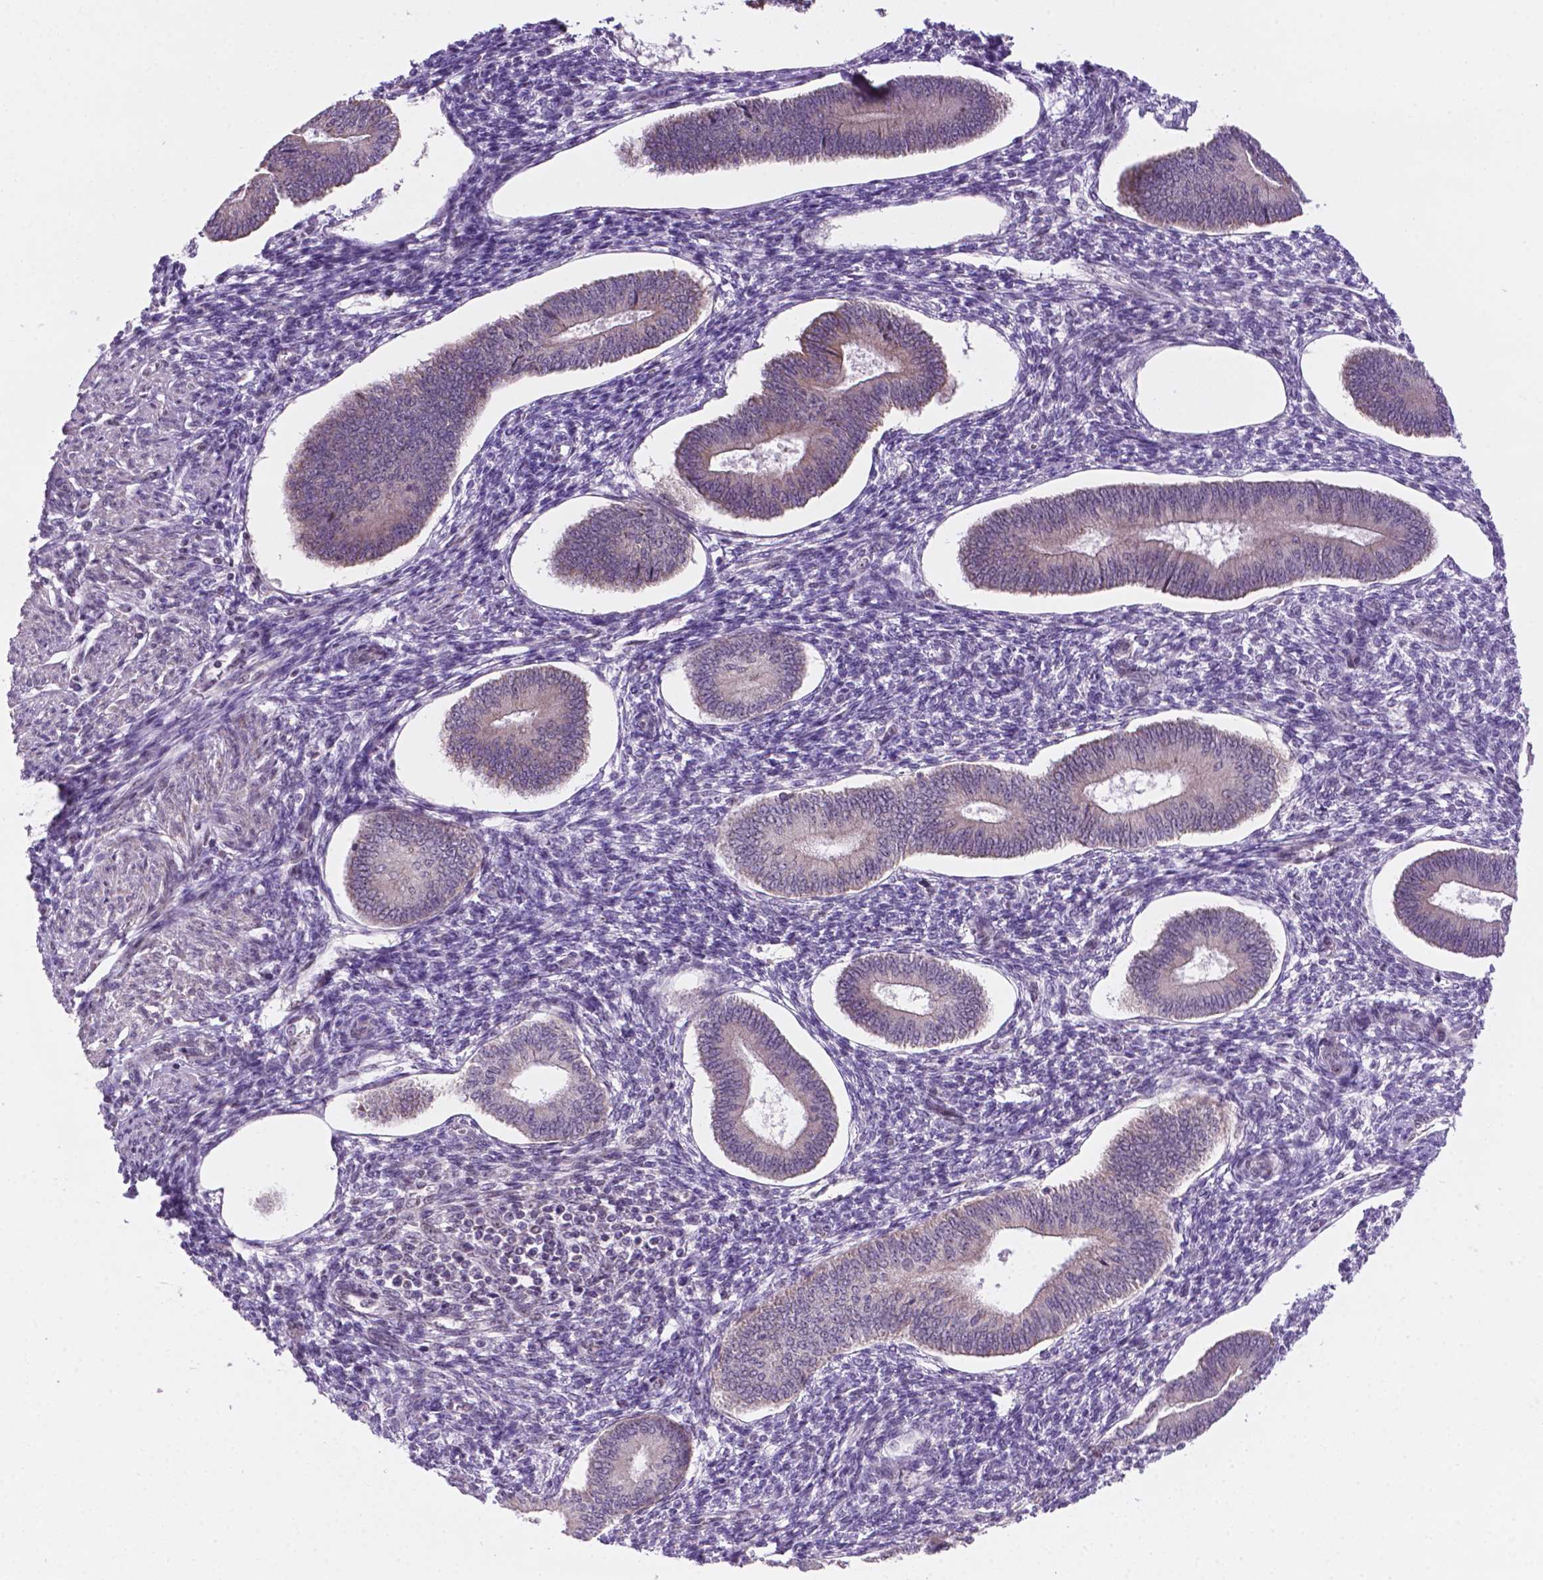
{"staining": {"intensity": "negative", "quantity": "none", "location": "none"}, "tissue": "endometrium", "cell_type": "Cells in endometrial stroma", "image_type": "normal", "snomed": [{"axis": "morphology", "description": "Normal tissue, NOS"}, {"axis": "topography", "description": "Endometrium"}], "caption": "IHC of normal human endometrium displays no positivity in cells in endometrial stroma. (DAB immunohistochemistry (IHC) with hematoxylin counter stain).", "gene": "C18orf21", "patient": {"sex": "female", "age": 42}}